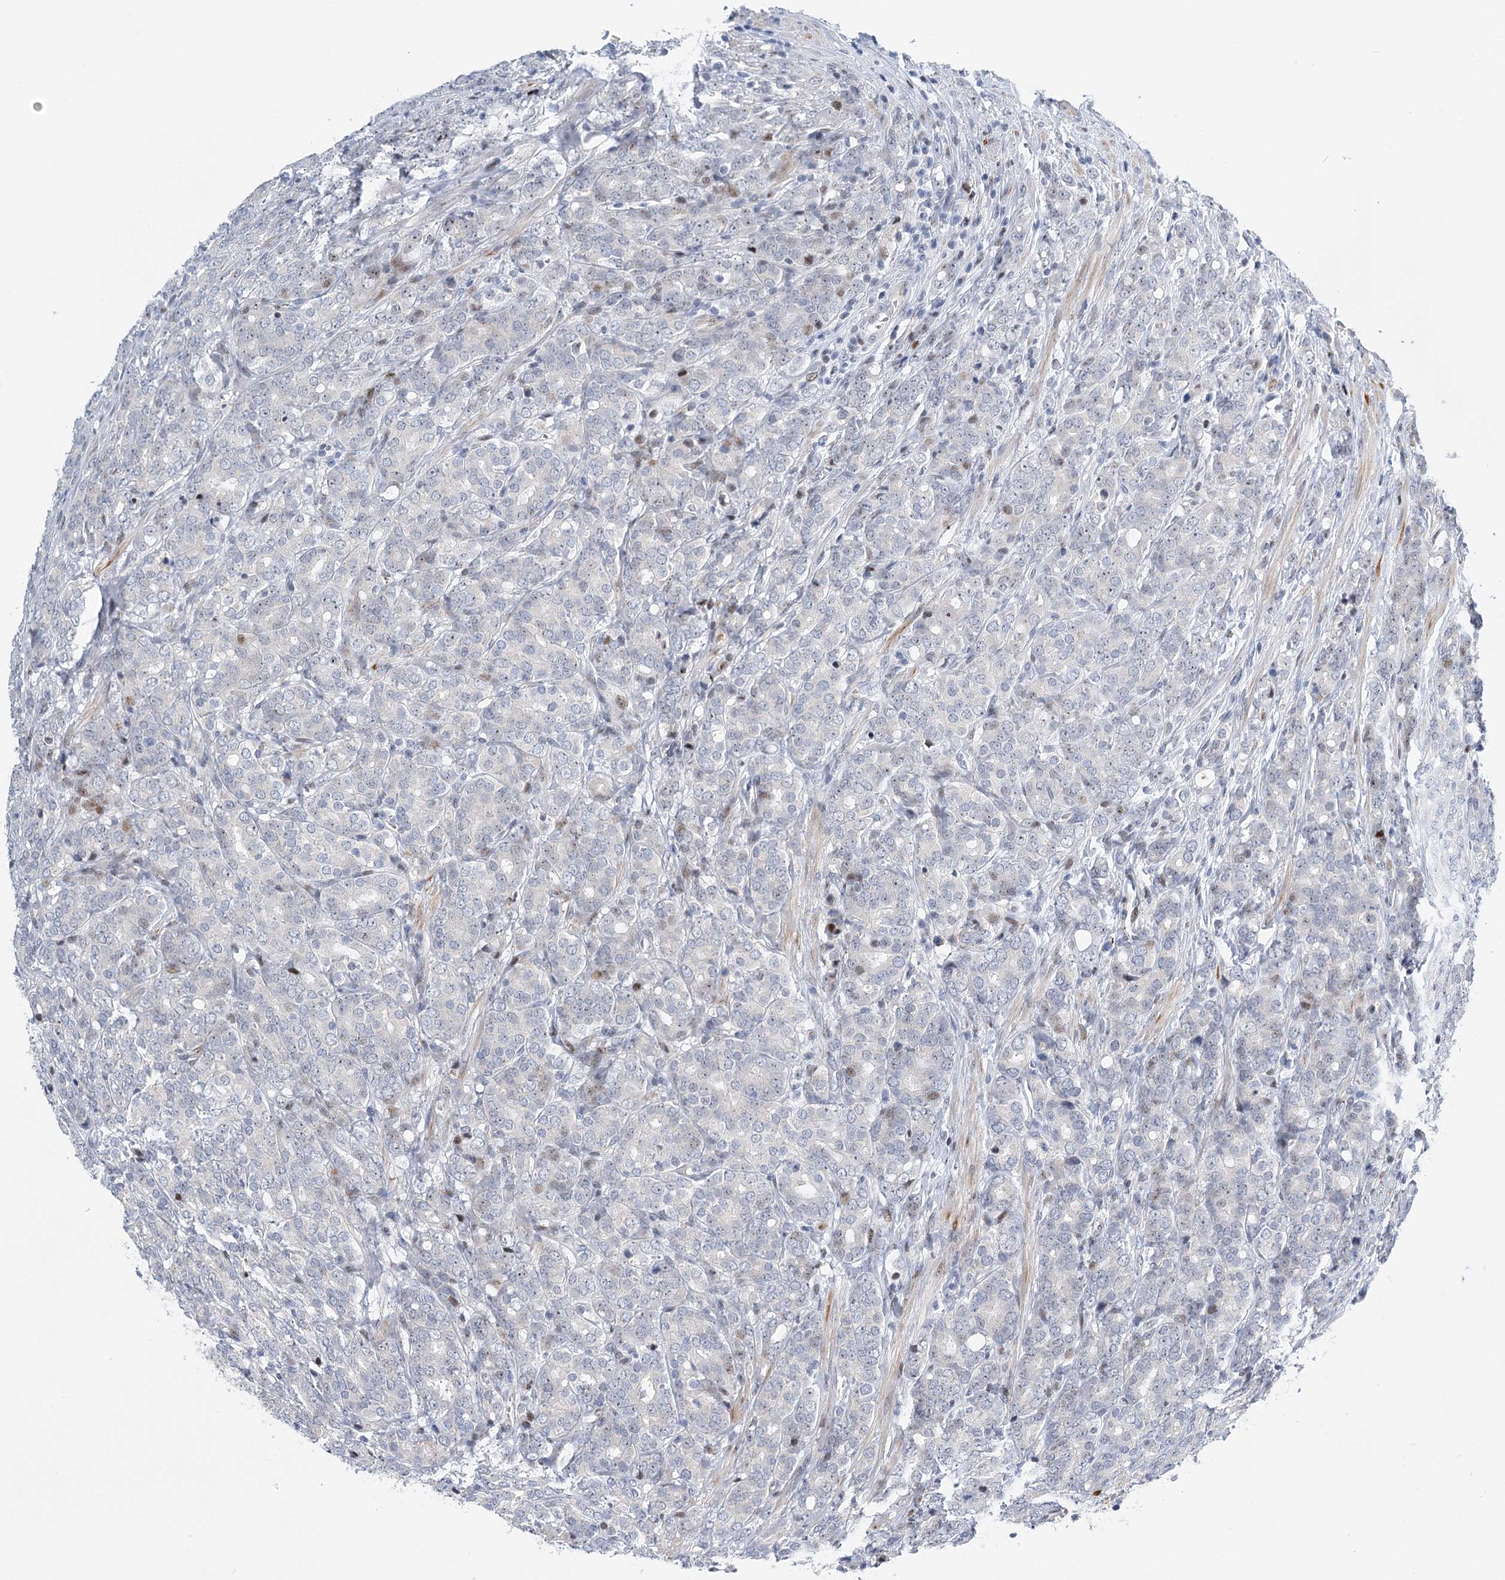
{"staining": {"intensity": "weak", "quantity": "<25%", "location": "nuclear"}, "tissue": "prostate cancer", "cell_type": "Tumor cells", "image_type": "cancer", "snomed": [{"axis": "morphology", "description": "Adenocarcinoma, High grade"}, {"axis": "topography", "description": "Prostate"}], "caption": "Tumor cells show no significant positivity in adenocarcinoma (high-grade) (prostate).", "gene": "CAMTA1", "patient": {"sex": "male", "age": 62}}